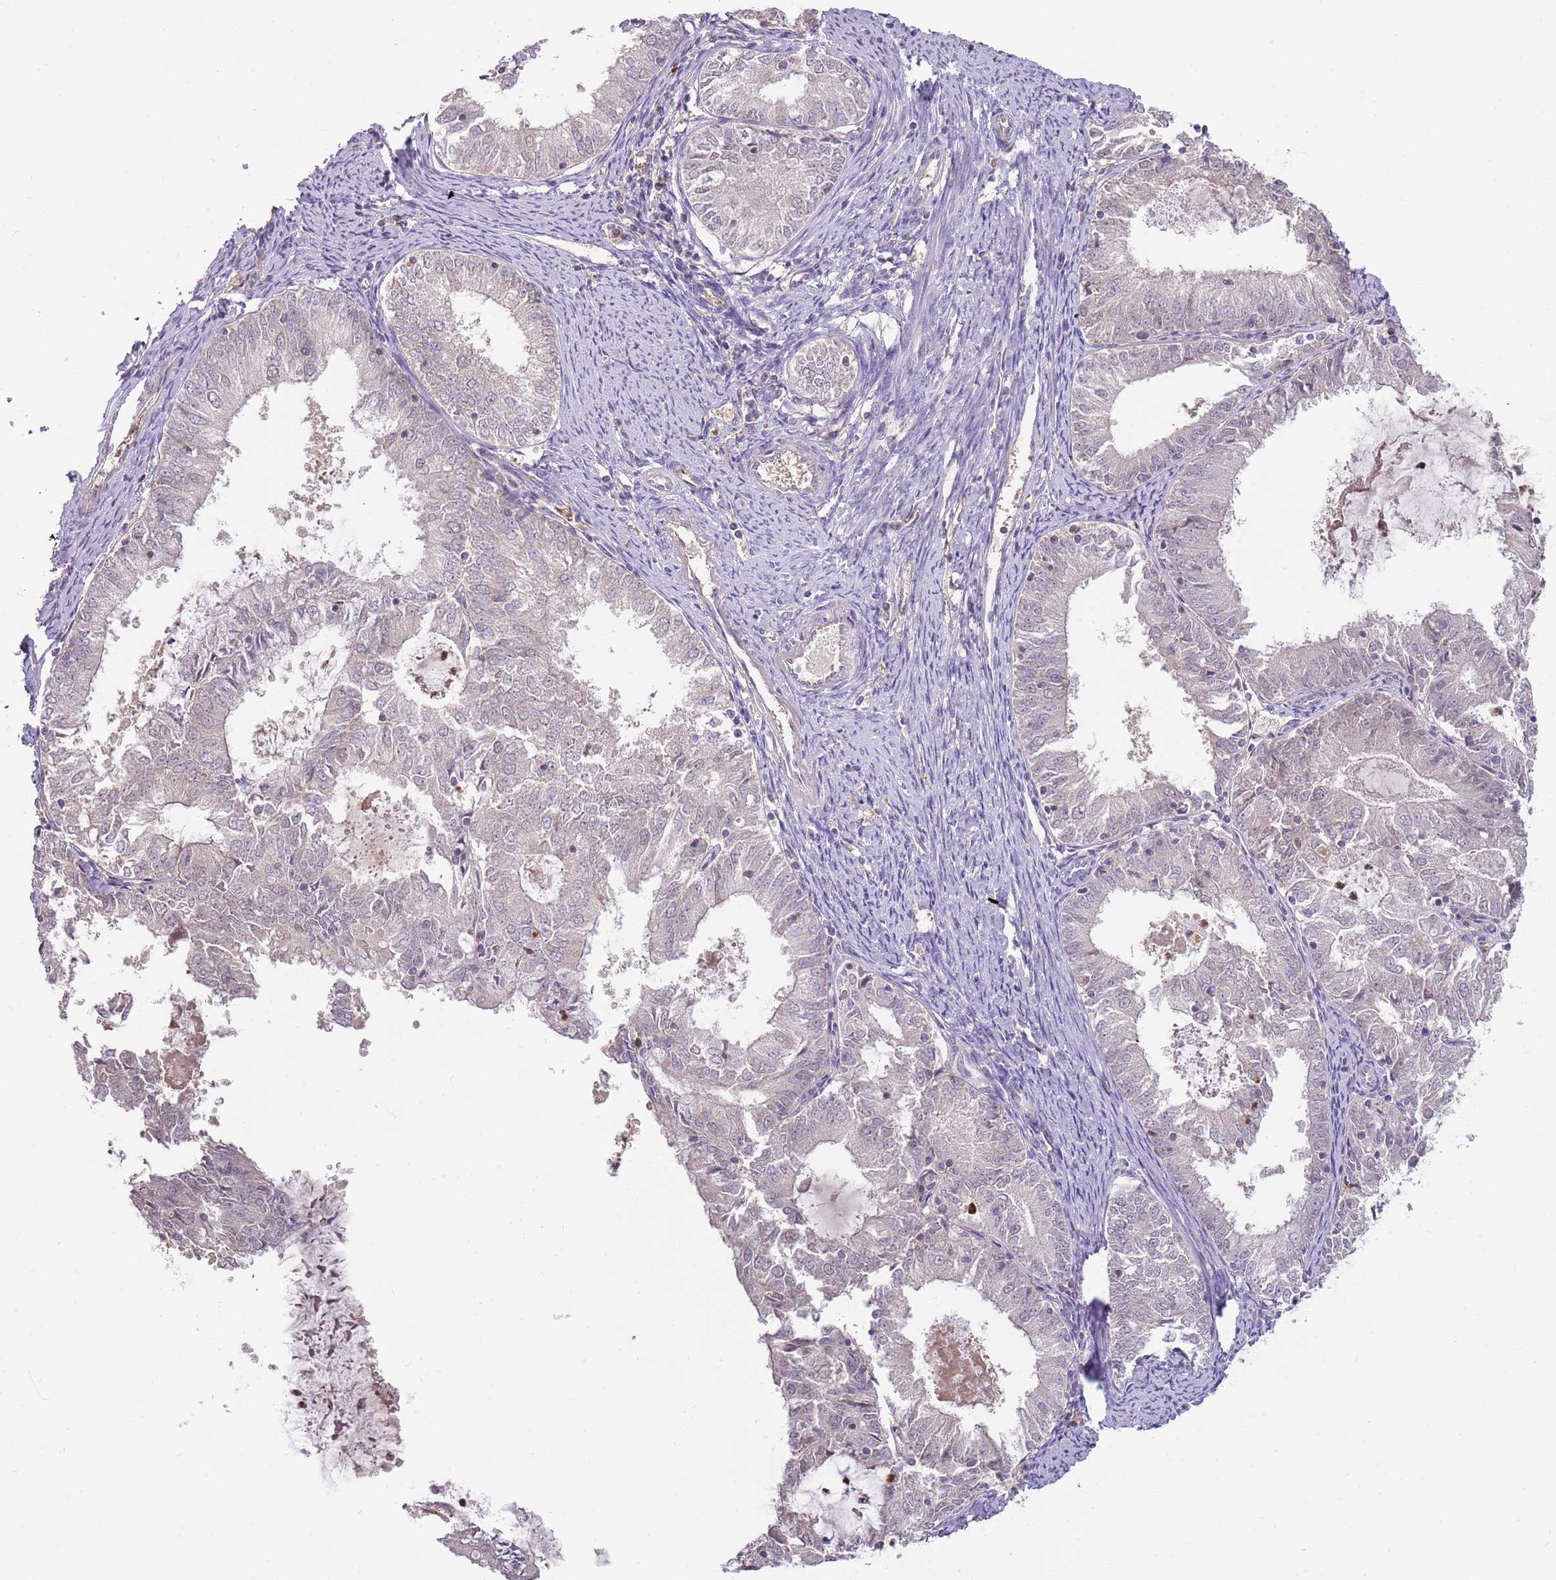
{"staining": {"intensity": "weak", "quantity": "25%-75%", "location": "cytoplasmic/membranous,nuclear"}, "tissue": "endometrial cancer", "cell_type": "Tumor cells", "image_type": "cancer", "snomed": [{"axis": "morphology", "description": "Adenocarcinoma, NOS"}, {"axis": "topography", "description": "Endometrium"}], "caption": "Immunohistochemical staining of human endometrial cancer (adenocarcinoma) demonstrates weak cytoplasmic/membranous and nuclear protein positivity in about 25%-75% of tumor cells. Using DAB (3,3'-diaminobenzidine) (brown) and hematoxylin (blue) stains, captured at high magnification using brightfield microscopy.", "gene": "NBPF6", "patient": {"sex": "female", "age": 57}}